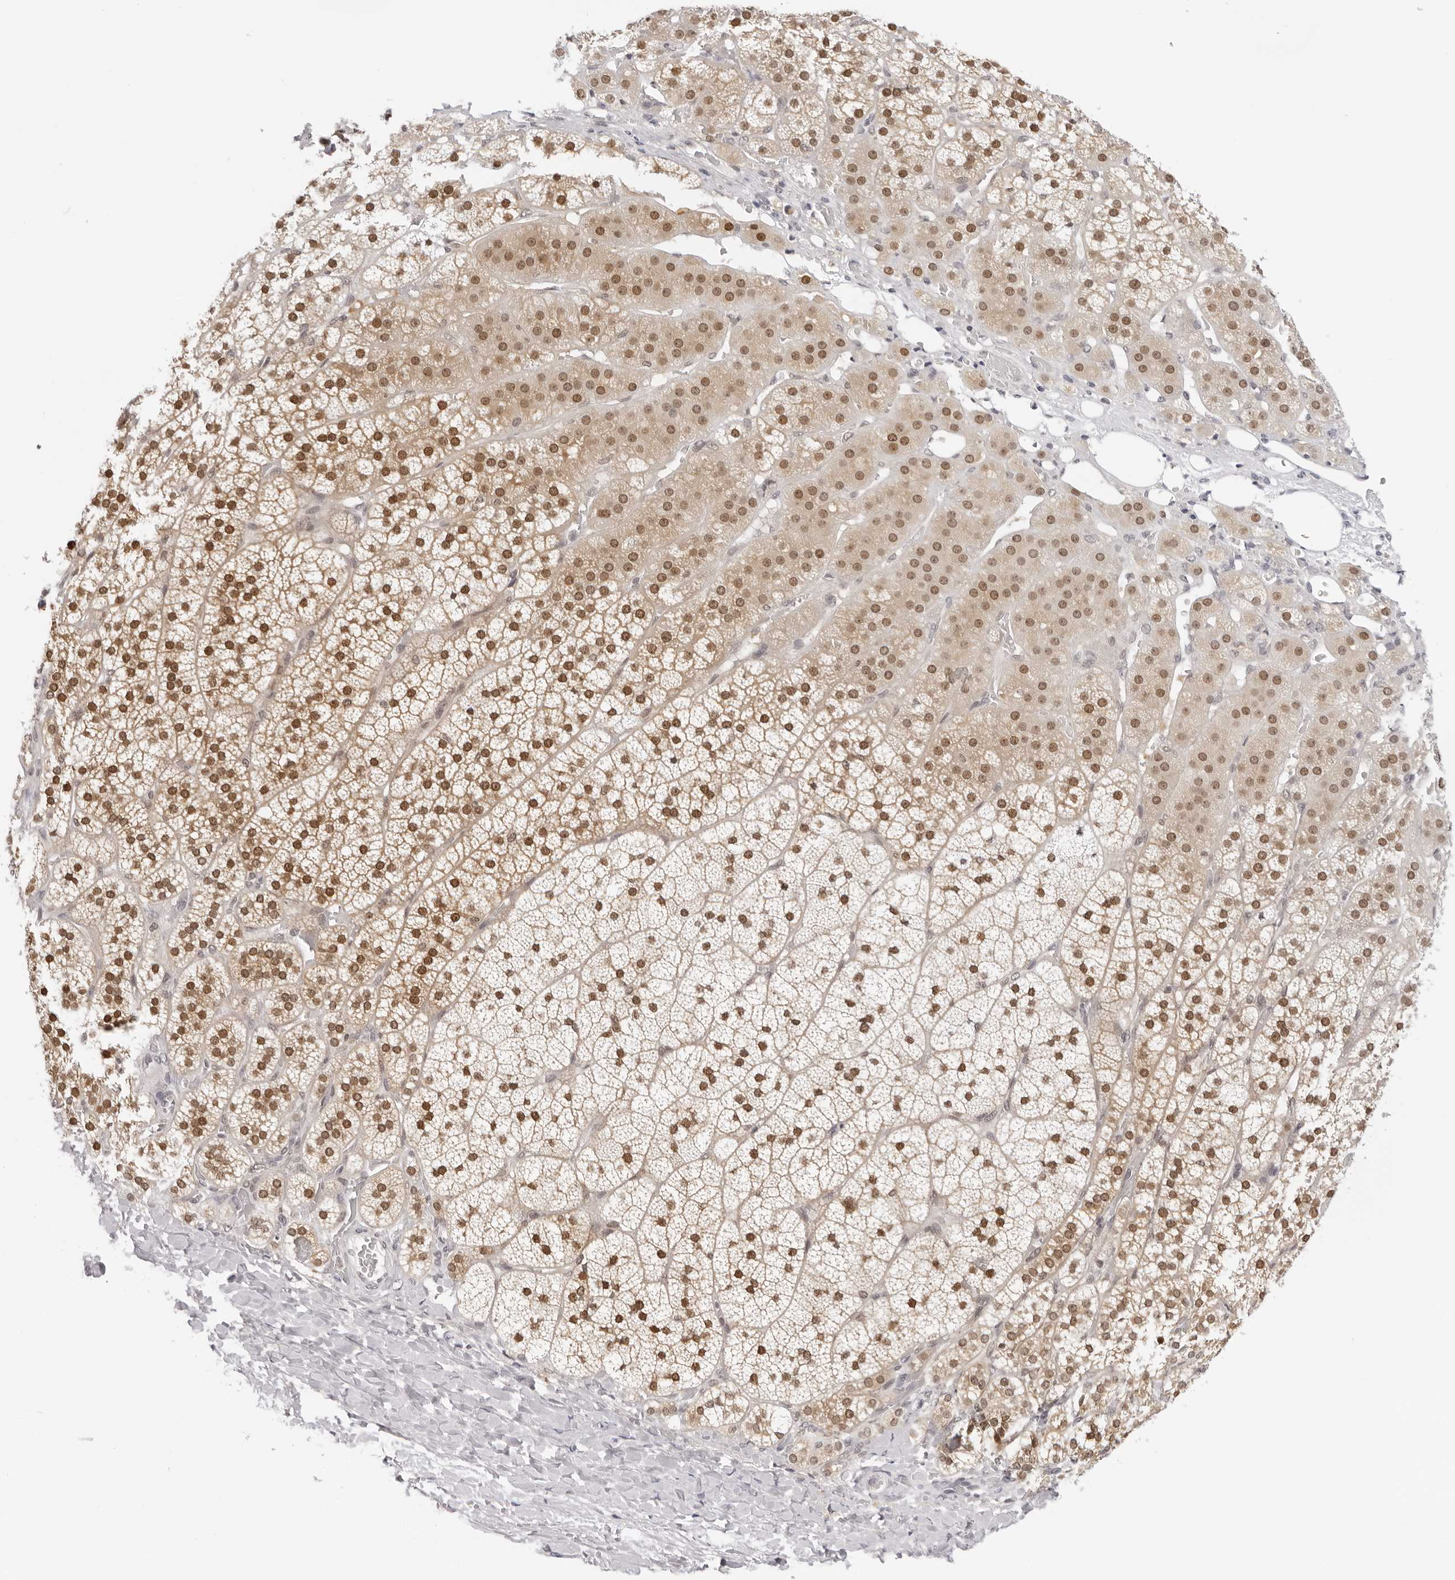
{"staining": {"intensity": "moderate", "quantity": ">75%", "location": "cytoplasmic/membranous,nuclear"}, "tissue": "adrenal gland", "cell_type": "Glandular cells", "image_type": "normal", "snomed": [{"axis": "morphology", "description": "Normal tissue, NOS"}, {"axis": "topography", "description": "Adrenal gland"}], "caption": "Protein expression analysis of normal adrenal gland demonstrates moderate cytoplasmic/membranous,nuclear expression in about >75% of glandular cells. (DAB (3,3'-diaminobenzidine) = brown stain, brightfield microscopy at high magnification).", "gene": "WDR77", "patient": {"sex": "female", "age": 44}}